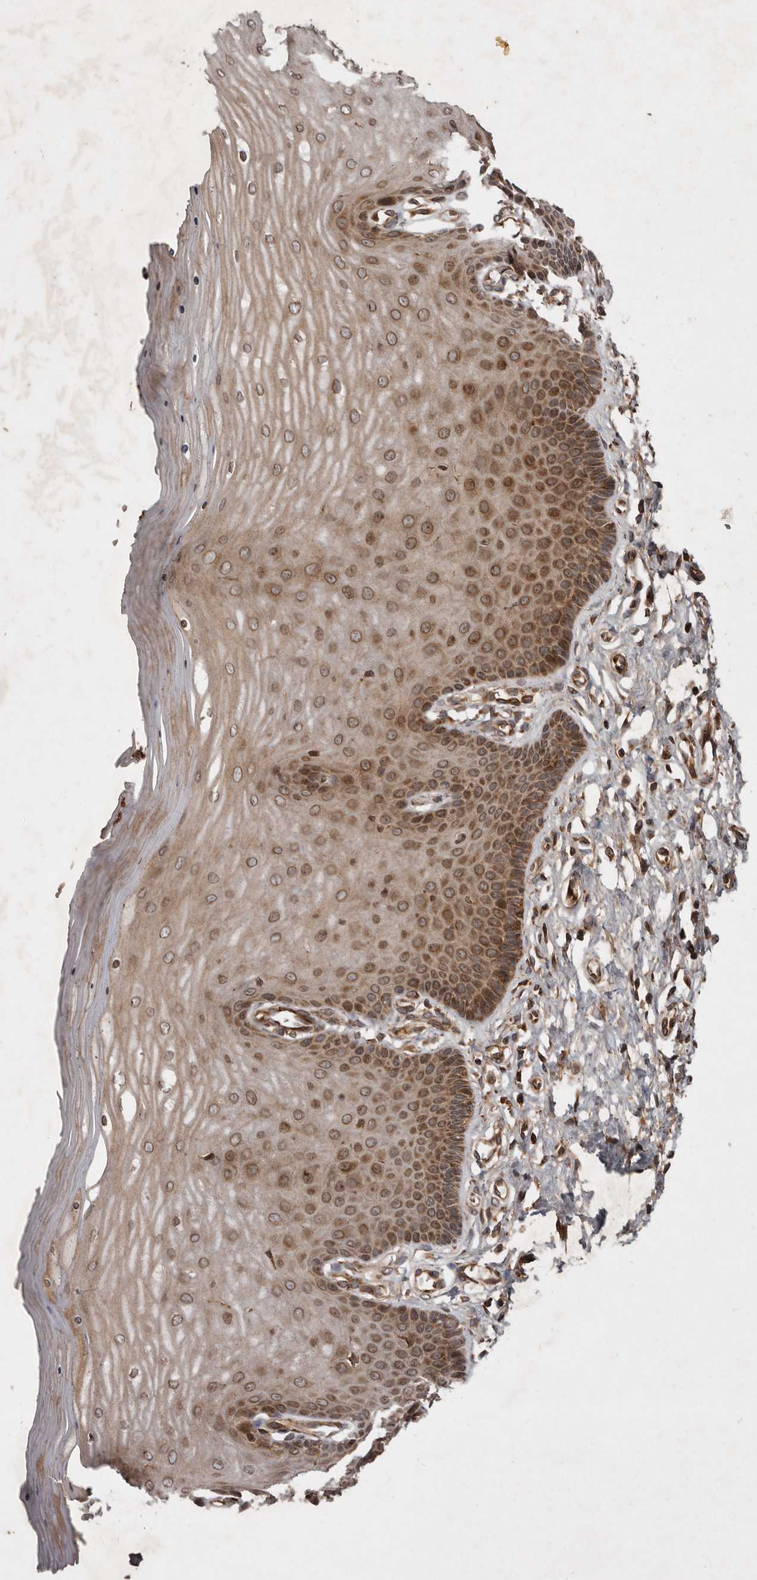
{"staining": {"intensity": "strong", "quantity": ">75%", "location": "cytoplasmic/membranous"}, "tissue": "cervix", "cell_type": "Glandular cells", "image_type": "normal", "snomed": [{"axis": "morphology", "description": "Normal tissue, NOS"}, {"axis": "topography", "description": "Cervix"}], "caption": "The image demonstrates immunohistochemical staining of unremarkable cervix. There is strong cytoplasmic/membranous positivity is appreciated in approximately >75% of glandular cells.", "gene": "STK36", "patient": {"sex": "female", "age": 55}}